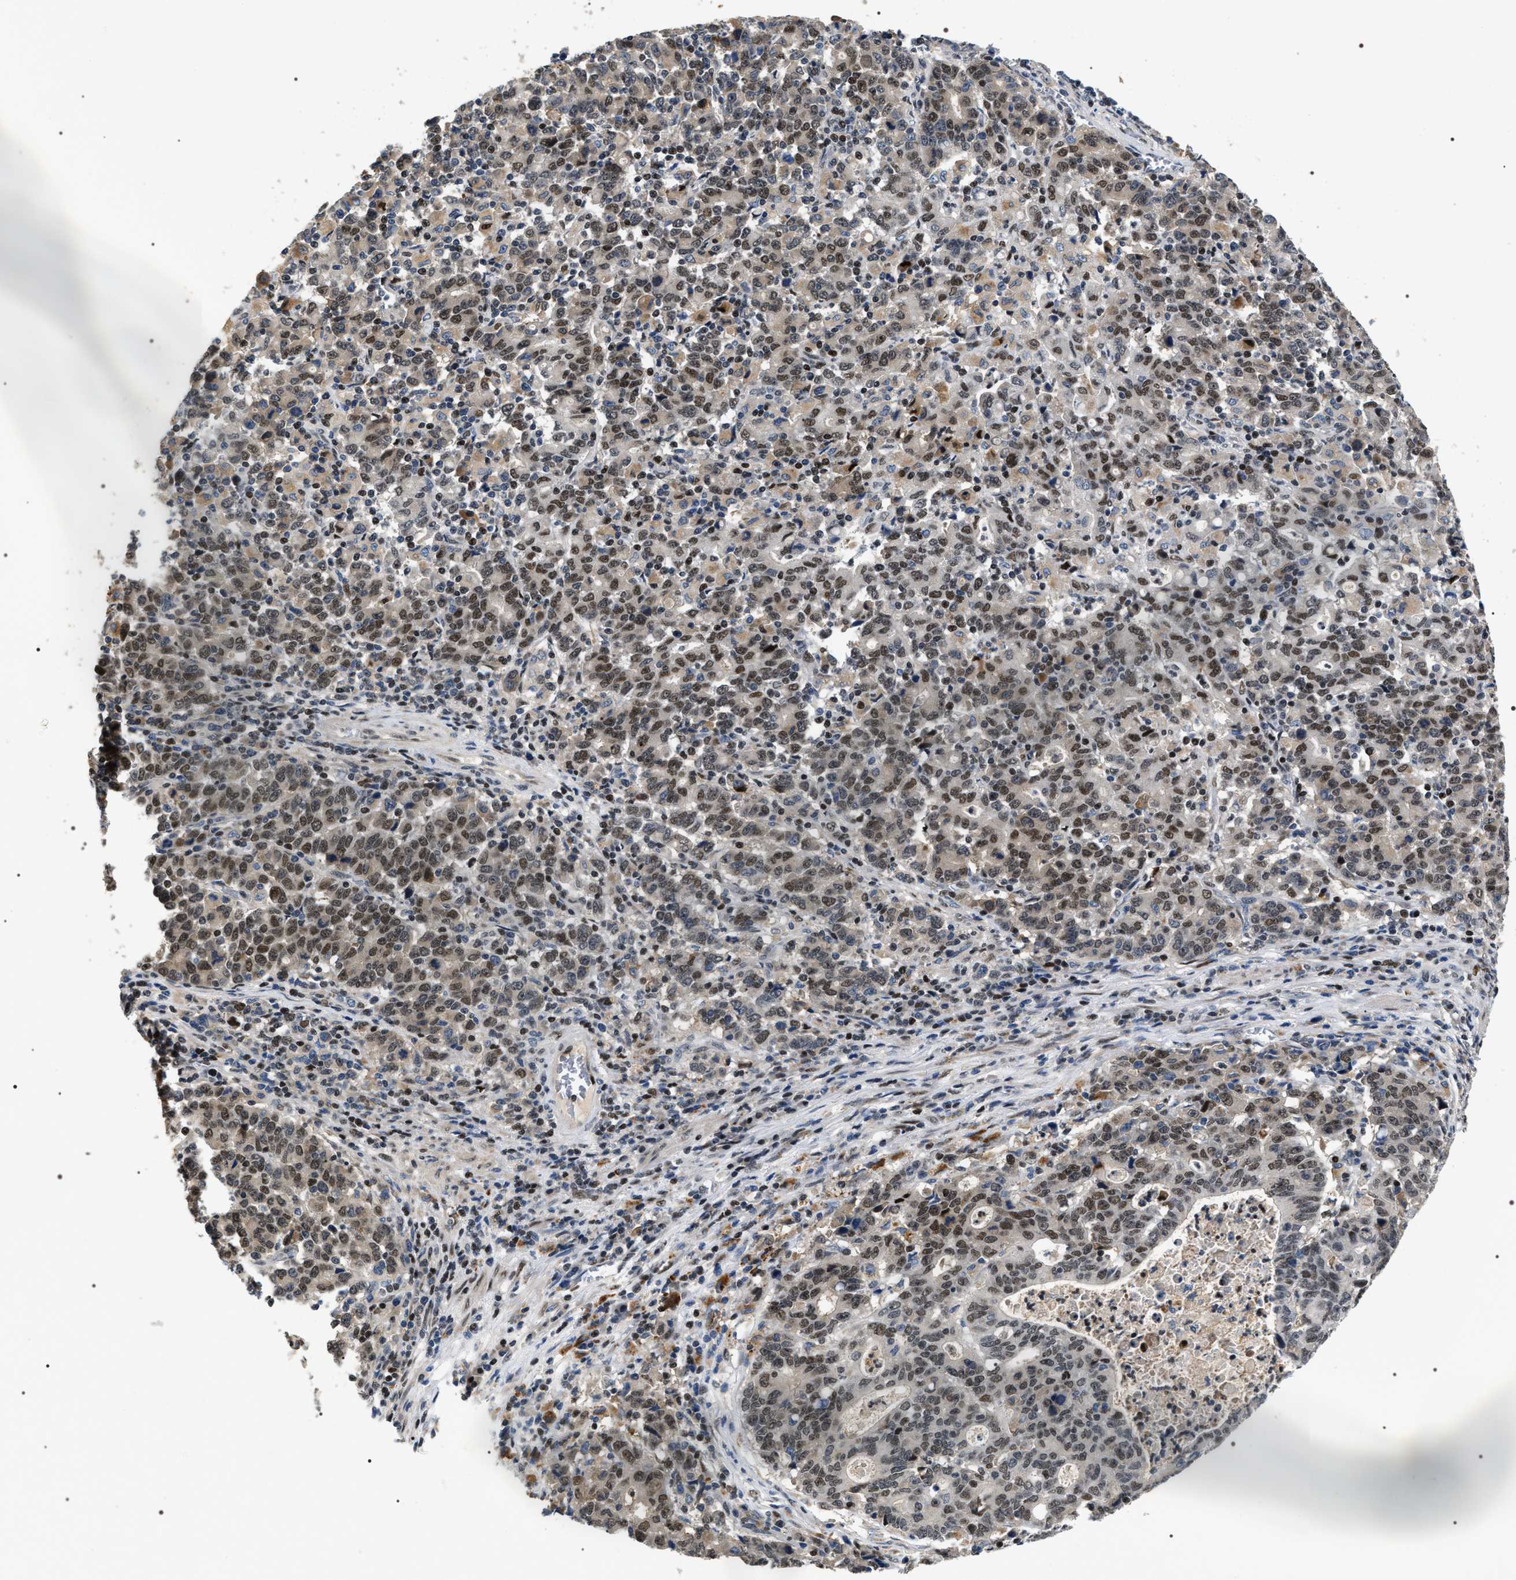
{"staining": {"intensity": "moderate", "quantity": ">75%", "location": "nuclear"}, "tissue": "stomach cancer", "cell_type": "Tumor cells", "image_type": "cancer", "snomed": [{"axis": "morphology", "description": "Adenocarcinoma, NOS"}, {"axis": "topography", "description": "Stomach, upper"}], "caption": "Brown immunohistochemical staining in human adenocarcinoma (stomach) displays moderate nuclear expression in approximately >75% of tumor cells.", "gene": "C7orf25", "patient": {"sex": "male", "age": 69}}